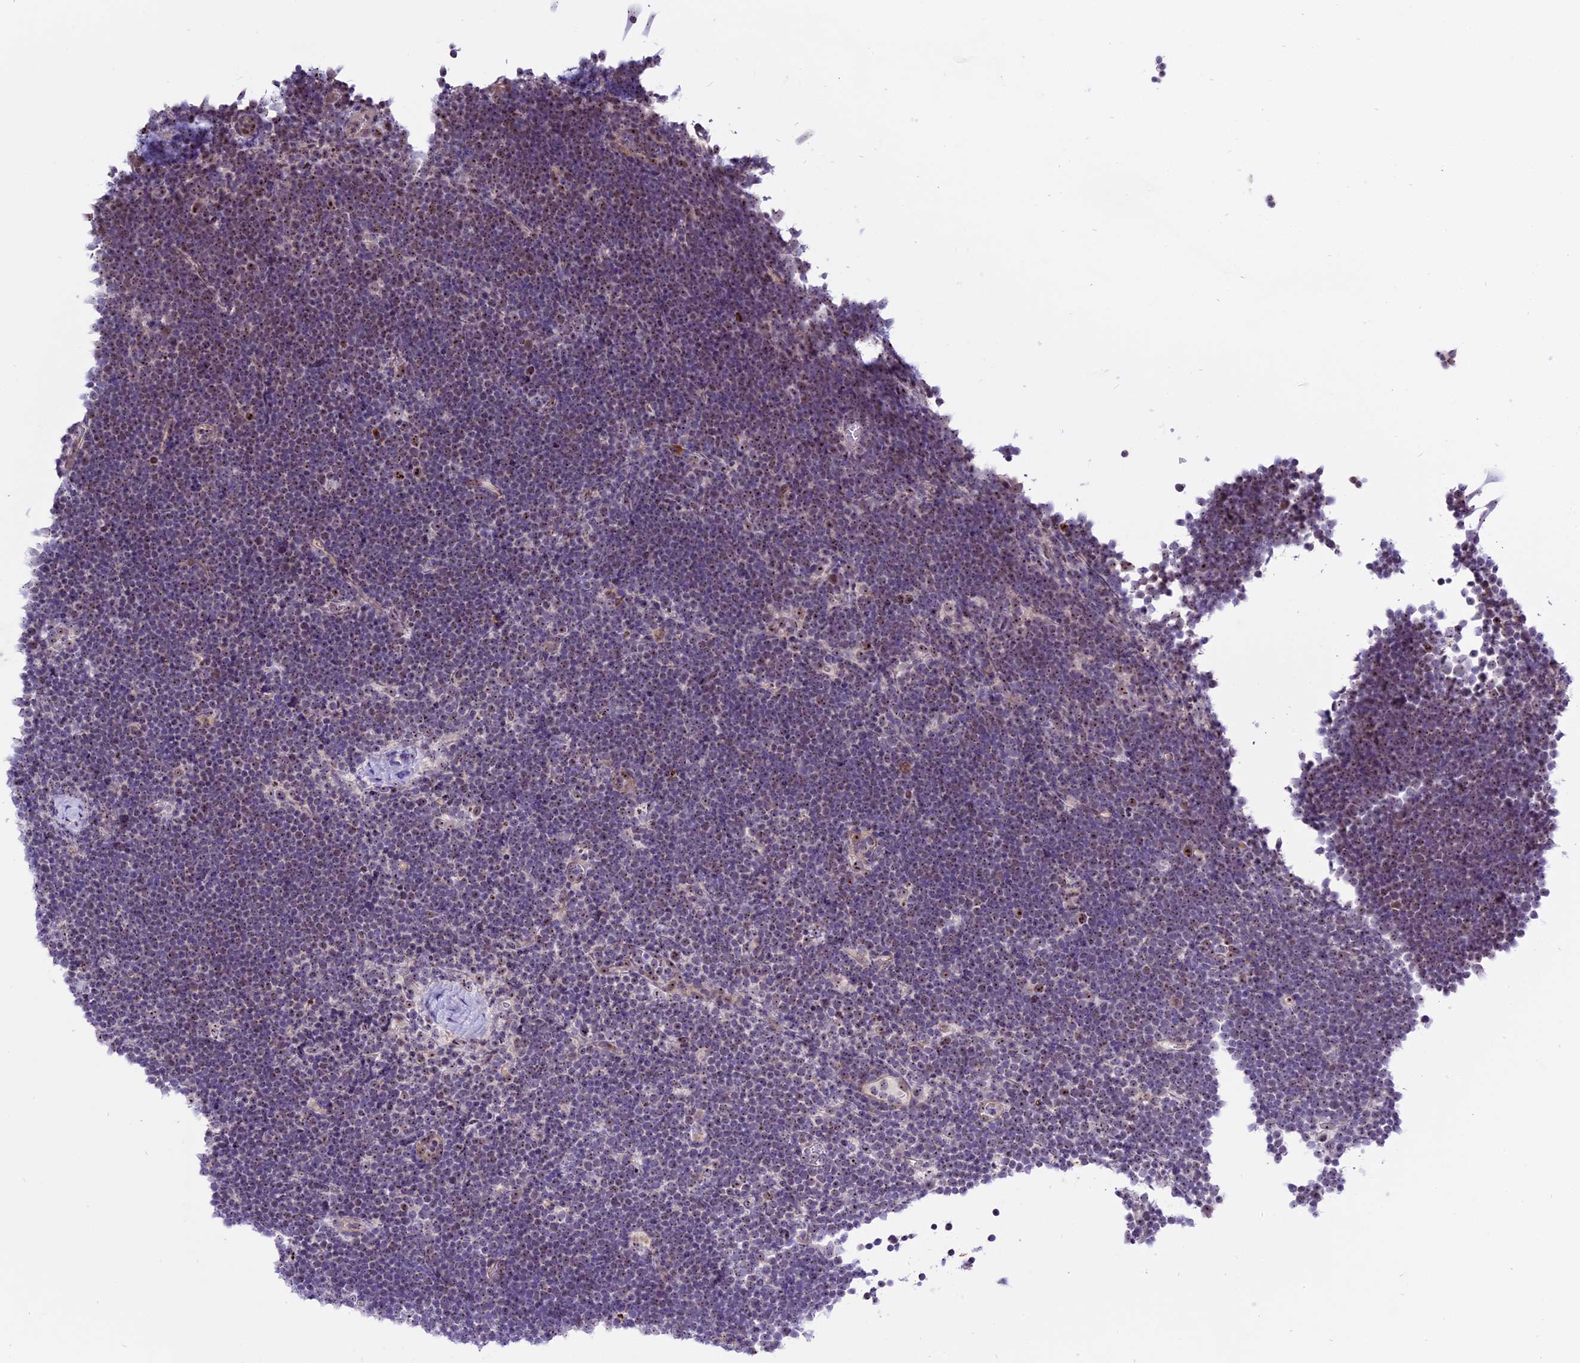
{"staining": {"intensity": "weak", "quantity": "25%-75%", "location": "nuclear"}, "tissue": "lymphoma", "cell_type": "Tumor cells", "image_type": "cancer", "snomed": [{"axis": "morphology", "description": "Malignant lymphoma, non-Hodgkin's type, High grade"}, {"axis": "topography", "description": "Lymph node"}], "caption": "Tumor cells exhibit weak nuclear expression in about 25%-75% of cells in lymphoma.", "gene": "TBL3", "patient": {"sex": "male", "age": 13}}